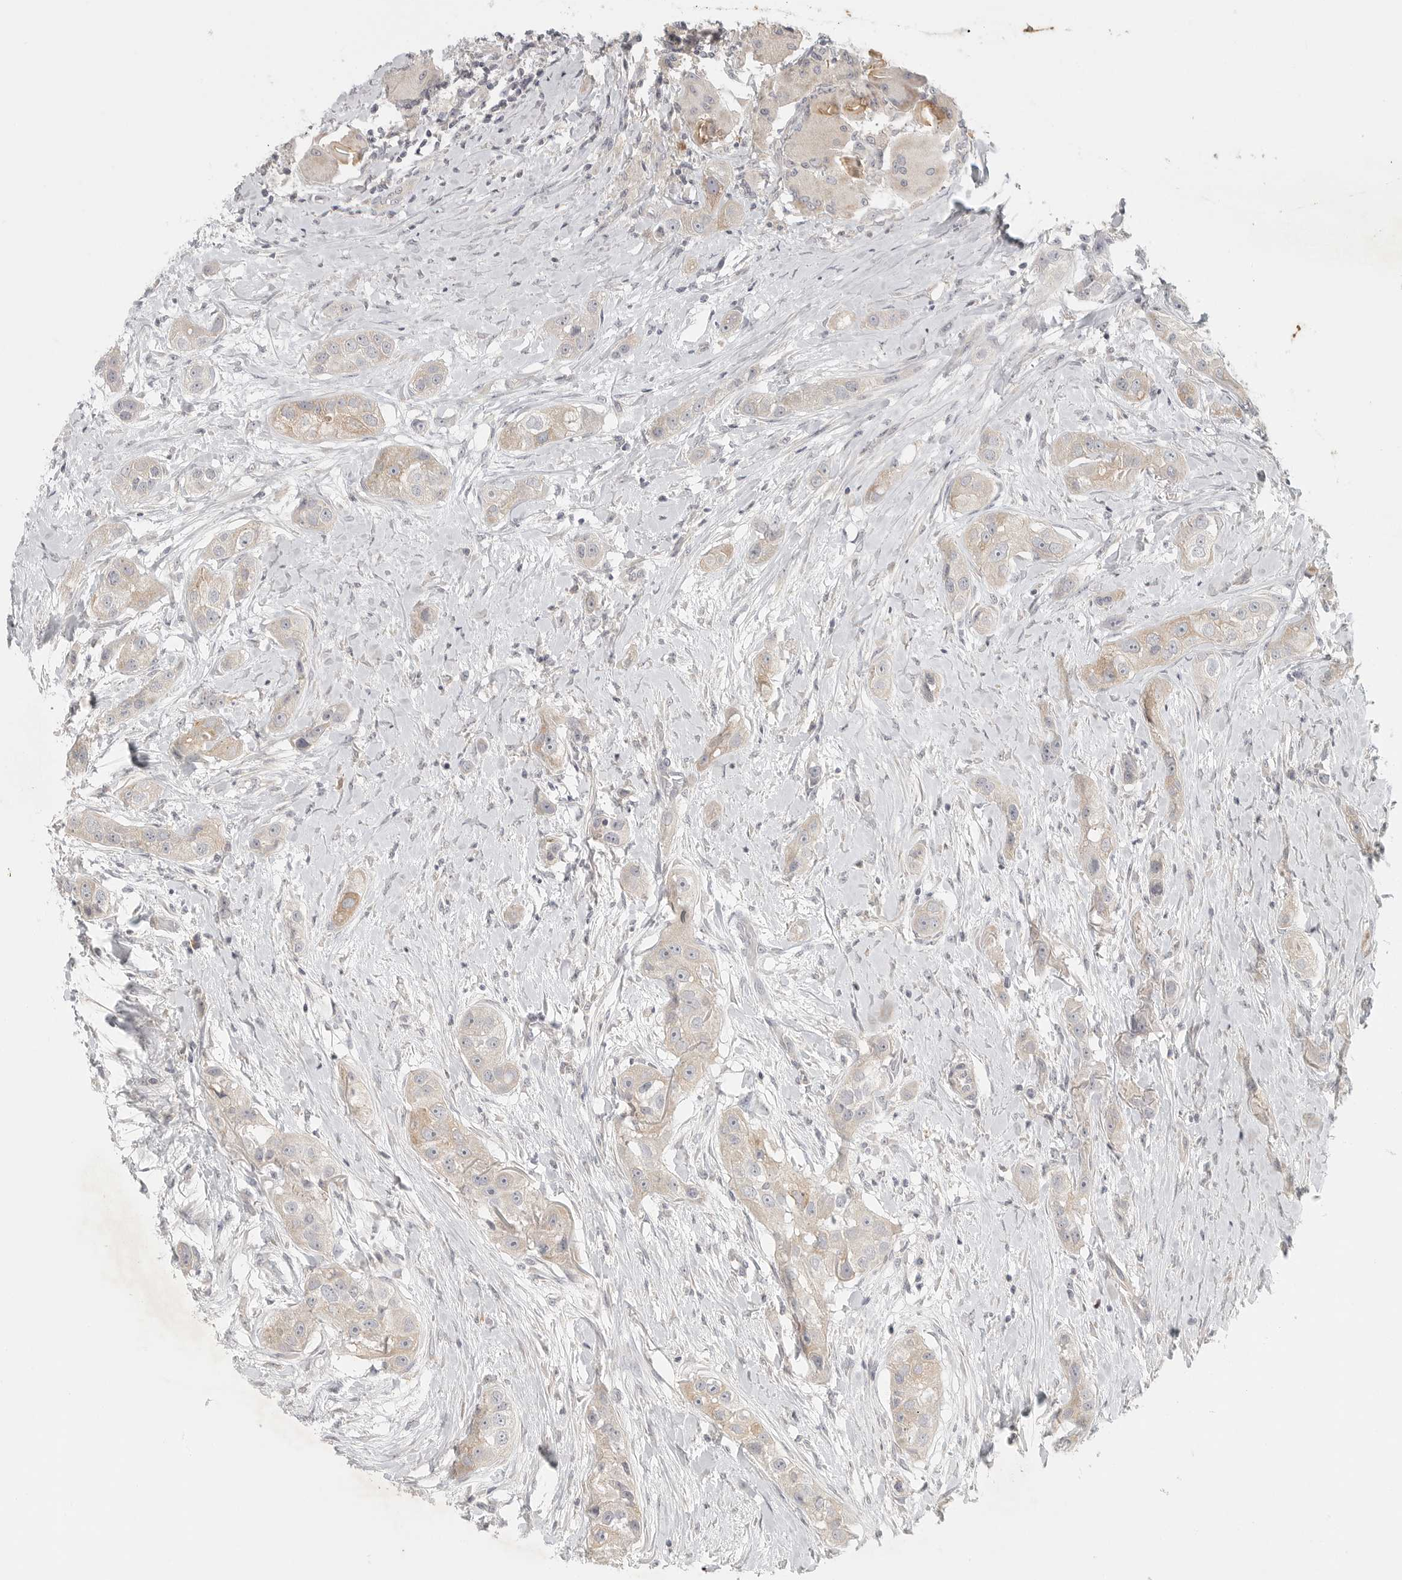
{"staining": {"intensity": "weak", "quantity": "25%-75%", "location": "cytoplasmic/membranous"}, "tissue": "head and neck cancer", "cell_type": "Tumor cells", "image_type": "cancer", "snomed": [{"axis": "morphology", "description": "Normal tissue, NOS"}, {"axis": "morphology", "description": "Squamous cell carcinoma, NOS"}, {"axis": "topography", "description": "Skeletal muscle"}, {"axis": "topography", "description": "Head-Neck"}], "caption": "Protein staining reveals weak cytoplasmic/membranous staining in approximately 25%-75% of tumor cells in head and neck cancer. (DAB (3,3'-diaminobenzidine) = brown stain, brightfield microscopy at high magnification).", "gene": "SLC25A36", "patient": {"sex": "male", "age": 51}}